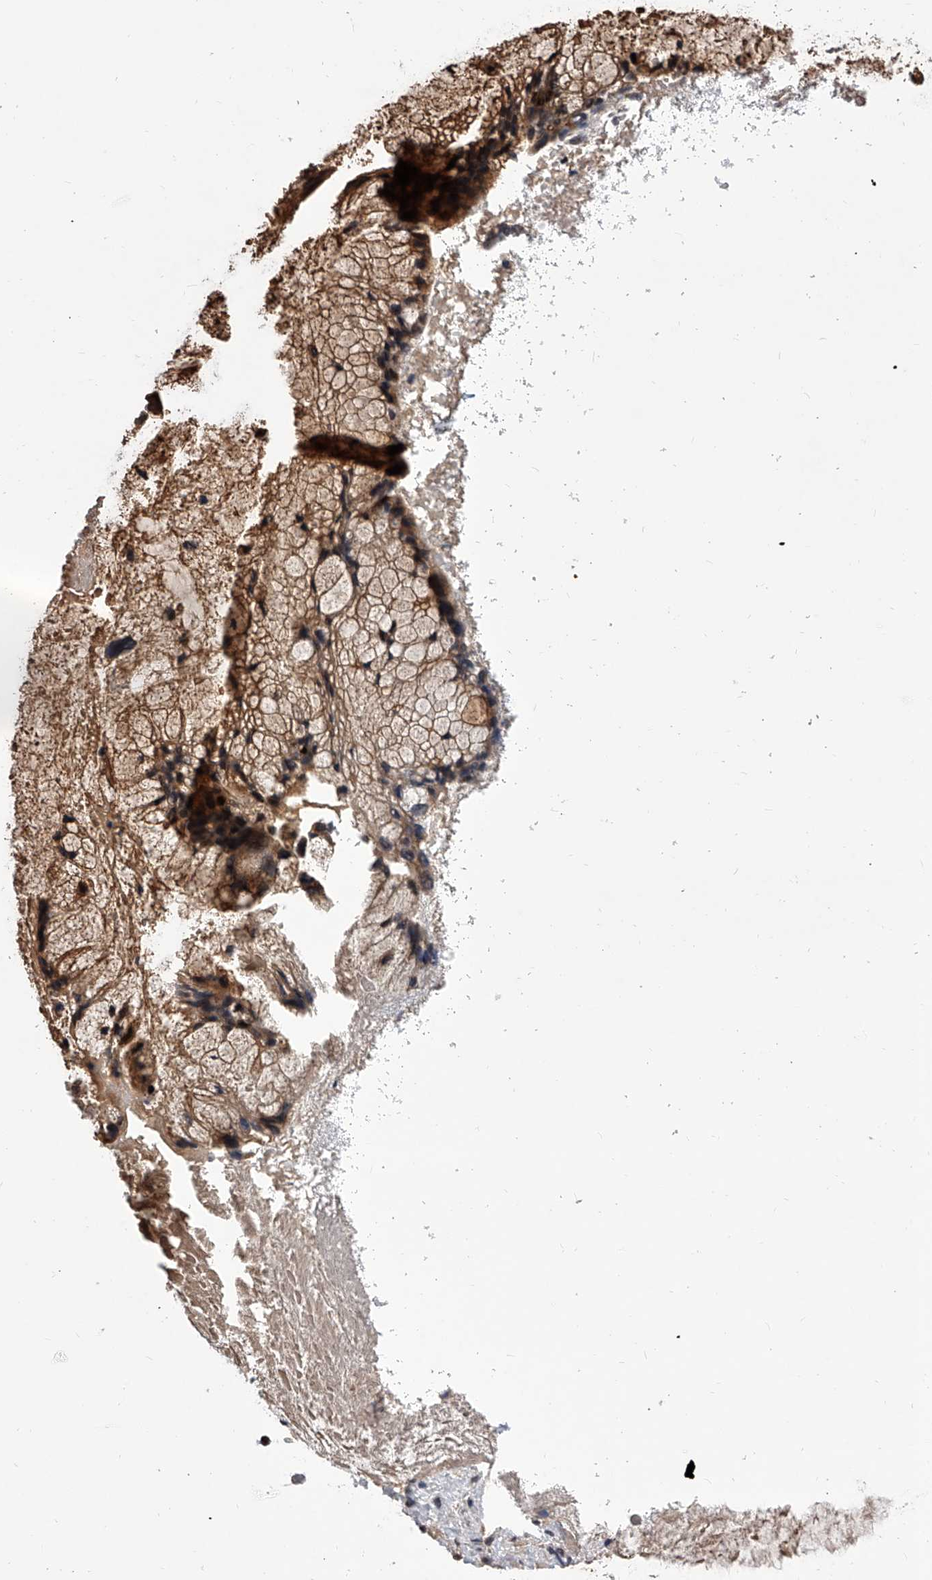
{"staining": {"intensity": "moderate", "quantity": ">75%", "location": "cytoplasmic/membranous,nuclear"}, "tissue": "ovarian cancer", "cell_type": "Tumor cells", "image_type": "cancer", "snomed": [{"axis": "morphology", "description": "Cystadenocarcinoma, mucinous, NOS"}, {"axis": "topography", "description": "Ovary"}], "caption": "A micrograph showing moderate cytoplasmic/membranous and nuclear positivity in about >75% of tumor cells in ovarian cancer (mucinous cystadenocarcinoma), as visualized by brown immunohistochemical staining.", "gene": "GMDS", "patient": {"sex": "female", "age": 37}}